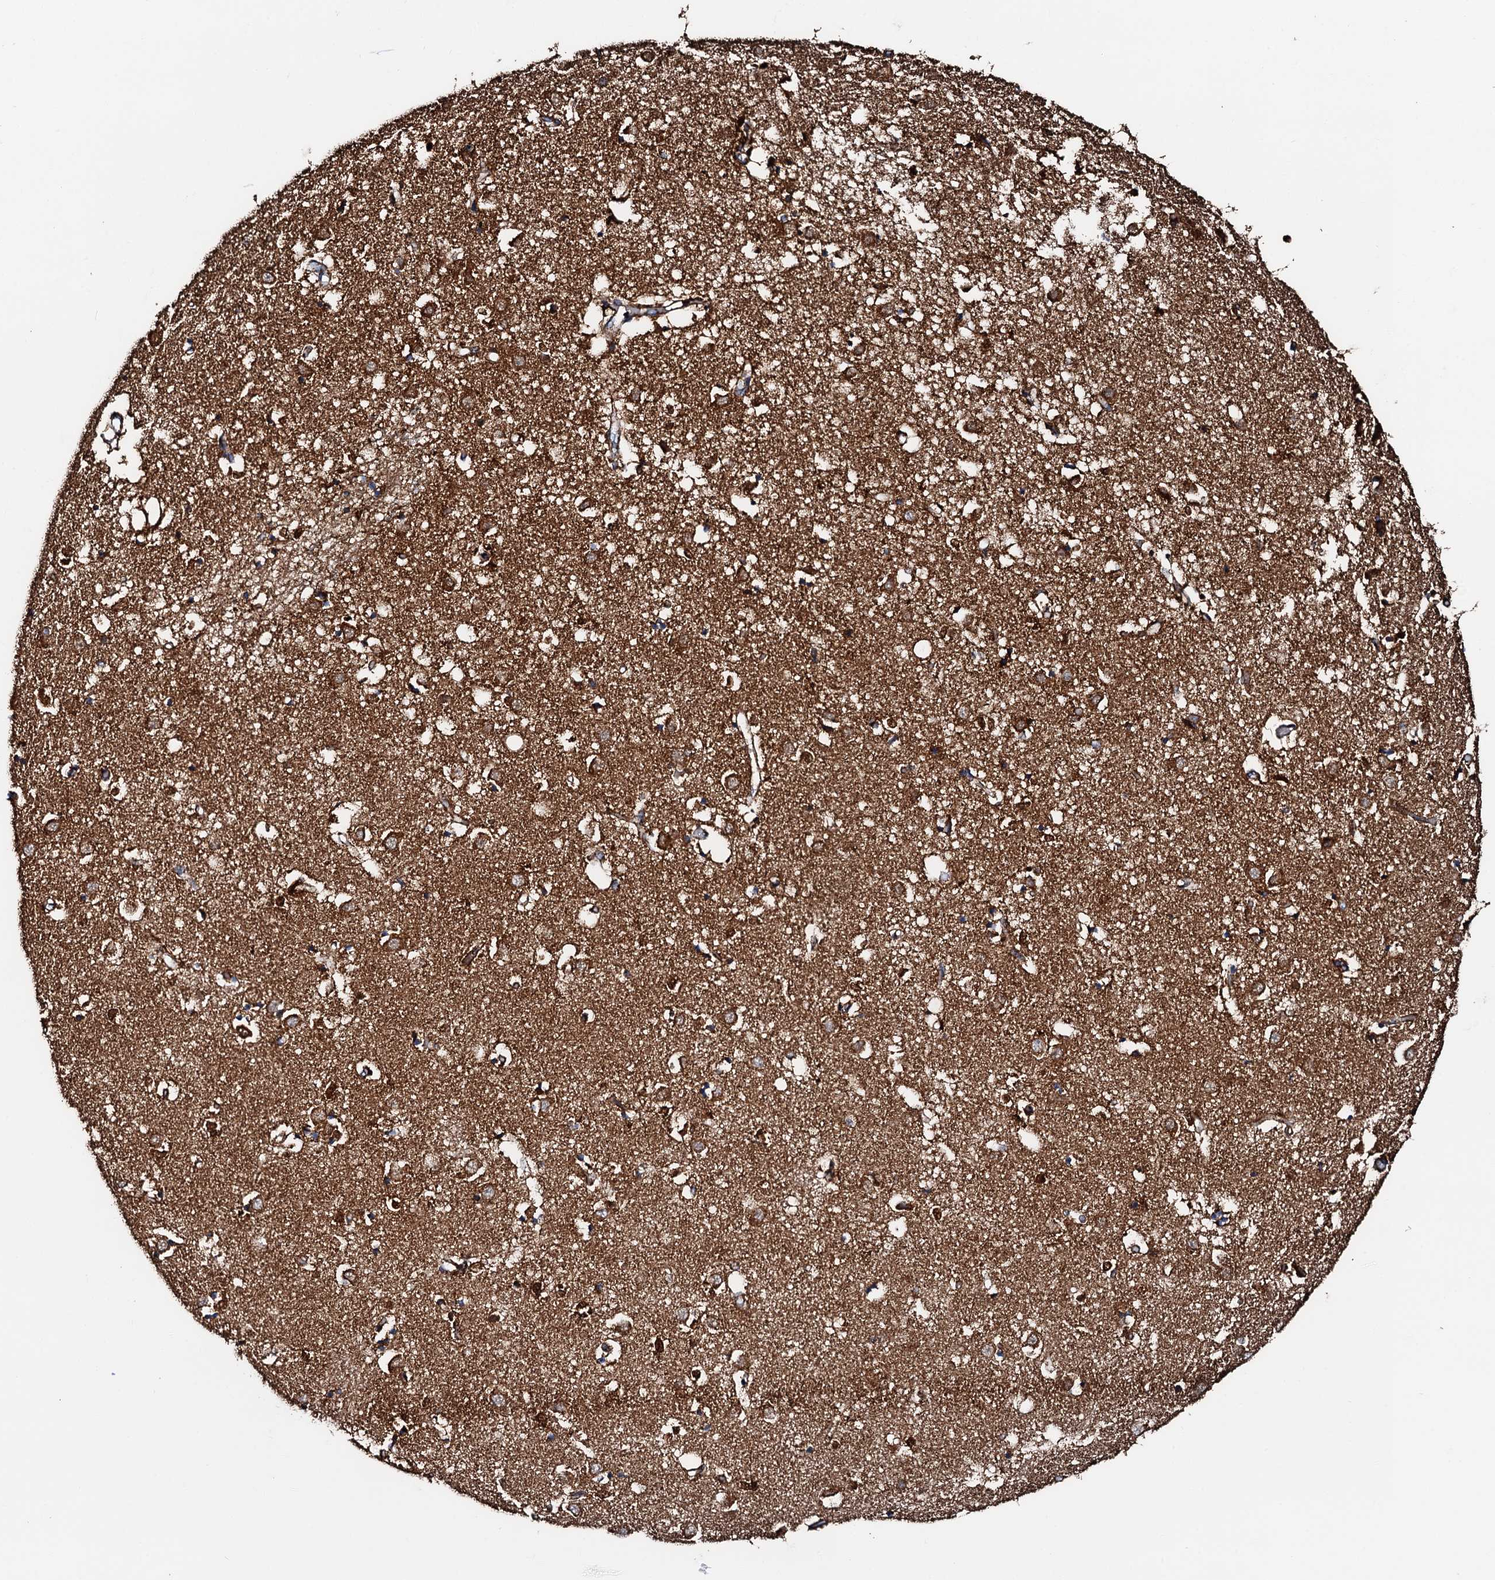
{"staining": {"intensity": "strong", "quantity": ">75%", "location": "cytoplasmic/membranous"}, "tissue": "caudate", "cell_type": "Glial cells", "image_type": "normal", "snomed": [{"axis": "morphology", "description": "Normal tissue, NOS"}, {"axis": "topography", "description": "Lateral ventricle wall"}], "caption": "Human caudate stained for a protein (brown) demonstrates strong cytoplasmic/membranous positive expression in approximately >75% of glial cells.", "gene": "HADH", "patient": {"sex": "male", "age": 70}}